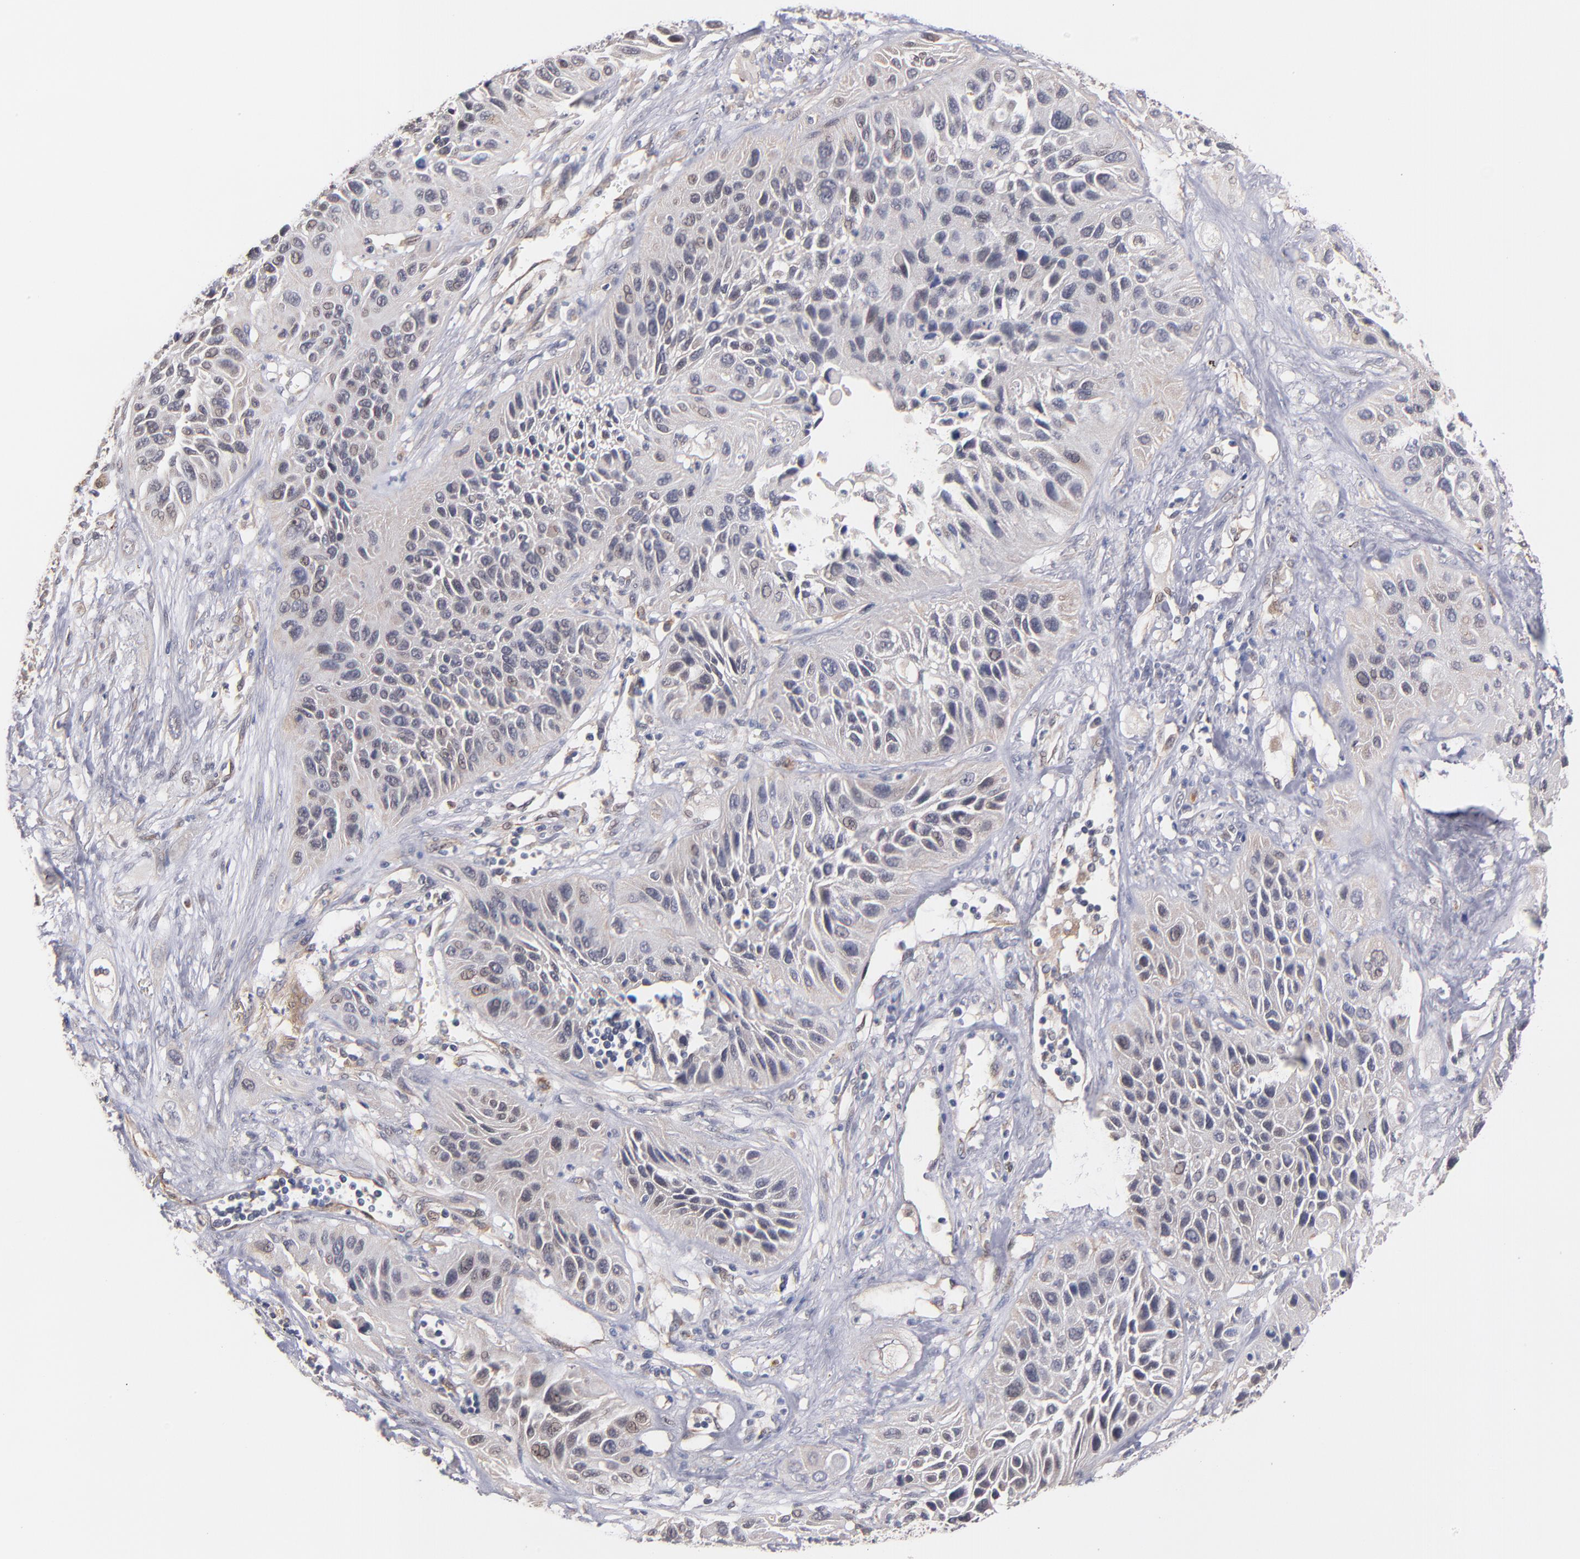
{"staining": {"intensity": "weak", "quantity": "<25%", "location": "nuclear"}, "tissue": "lung cancer", "cell_type": "Tumor cells", "image_type": "cancer", "snomed": [{"axis": "morphology", "description": "Squamous cell carcinoma, NOS"}, {"axis": "topography", "description": "Lung"}], "caption": "The image reveals no staining of tumor cells in lung cancer (squamous cell carcinoma).", "gene": "GMFG", "patient": {"sex": "female", "age": 76}}